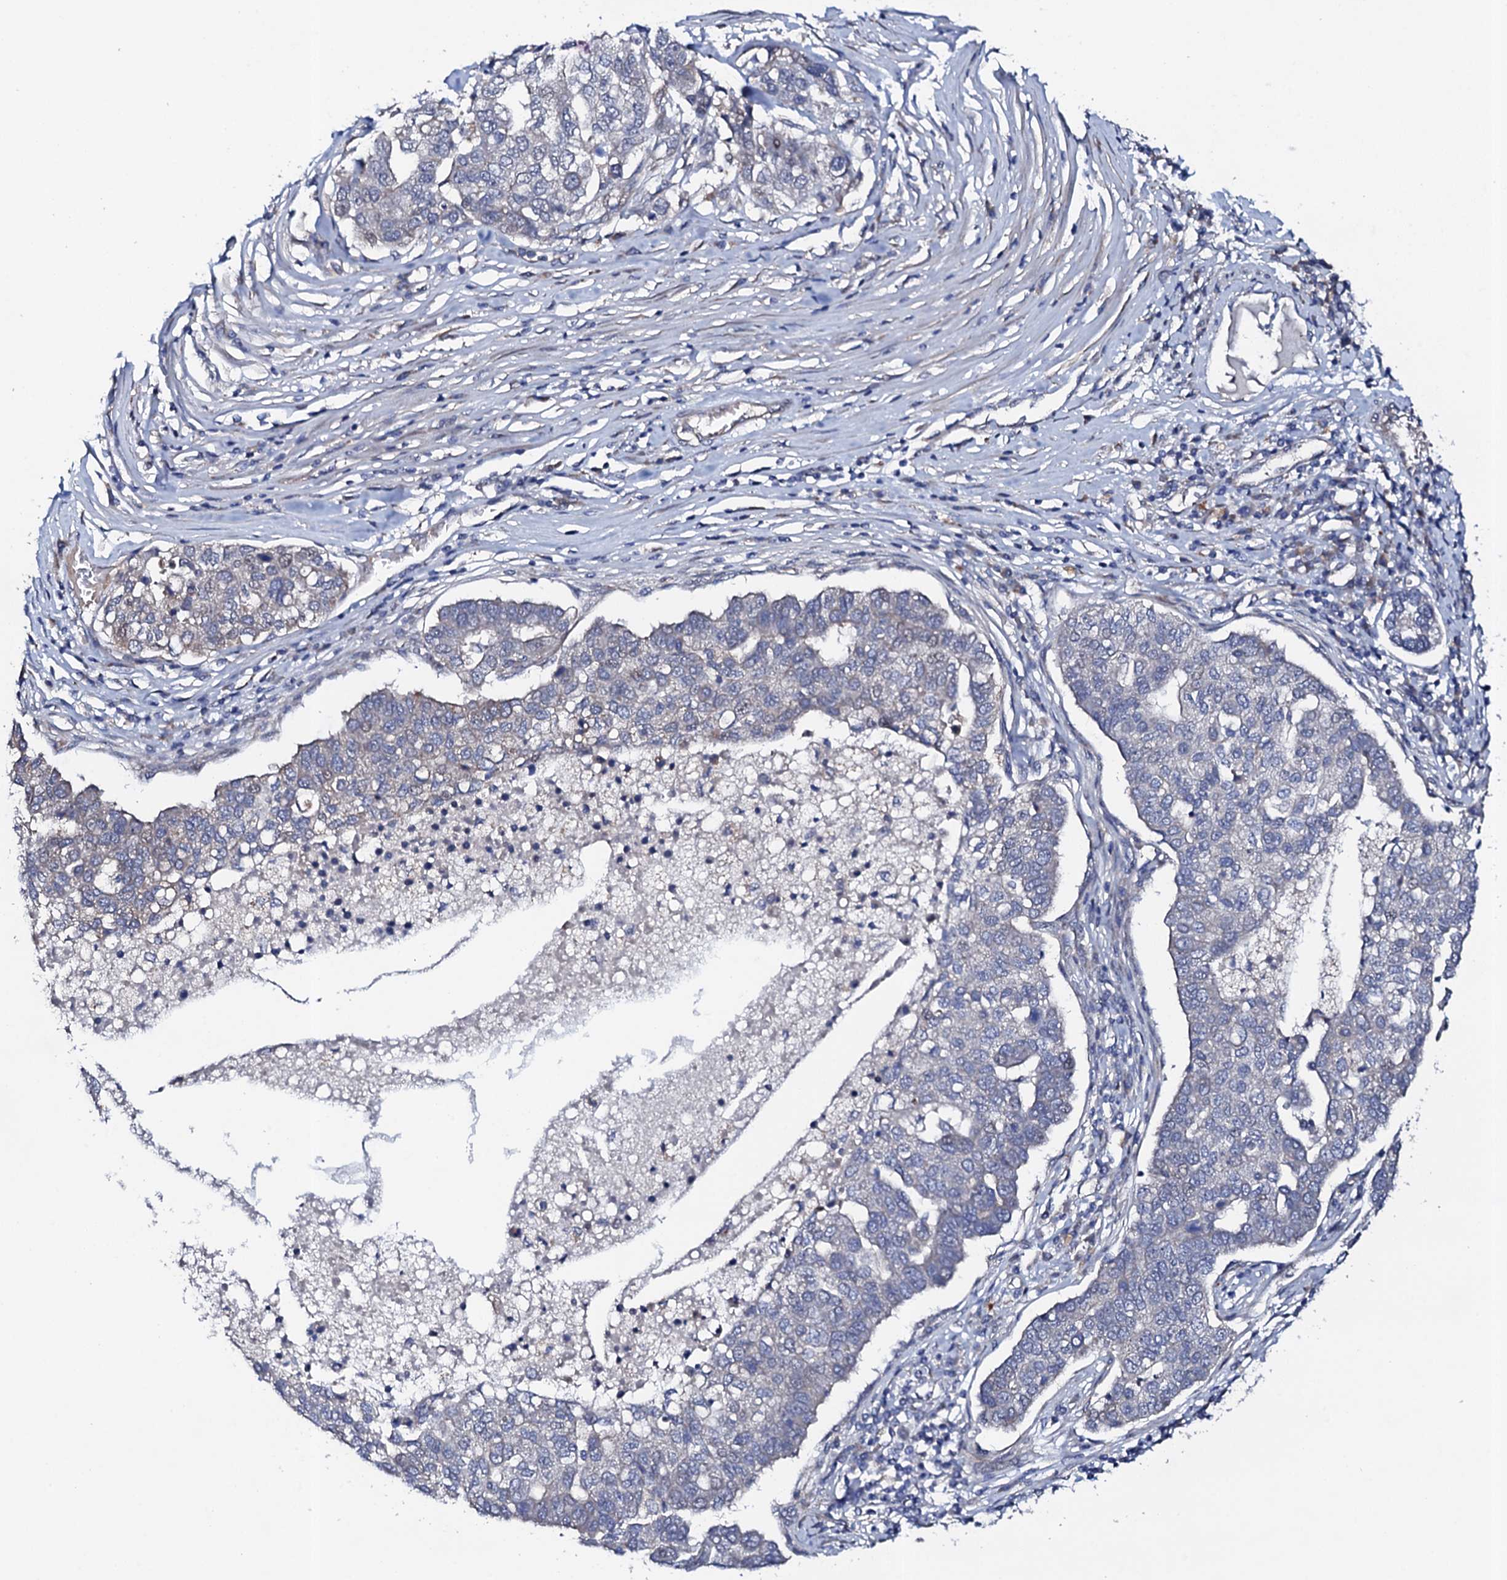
{"staining": {"intensity": "negative", "quantity": "none", "location": "none"}, "tissue": "pancreatic cancer", "cell_type": "Tumor cells", "image_type": "cancer", "snomed": [{"axis": "morphology", "description": "Adenocarcinoma, NOS"}, {"axis": "topography", "description": "Pancreas"}], "caption": "IHC of human pancreatic adenocarcinoma shows no positivity in tumor cells.", "gene": "CIAO2A", "patient": {"sex": "female", "age": 61}}